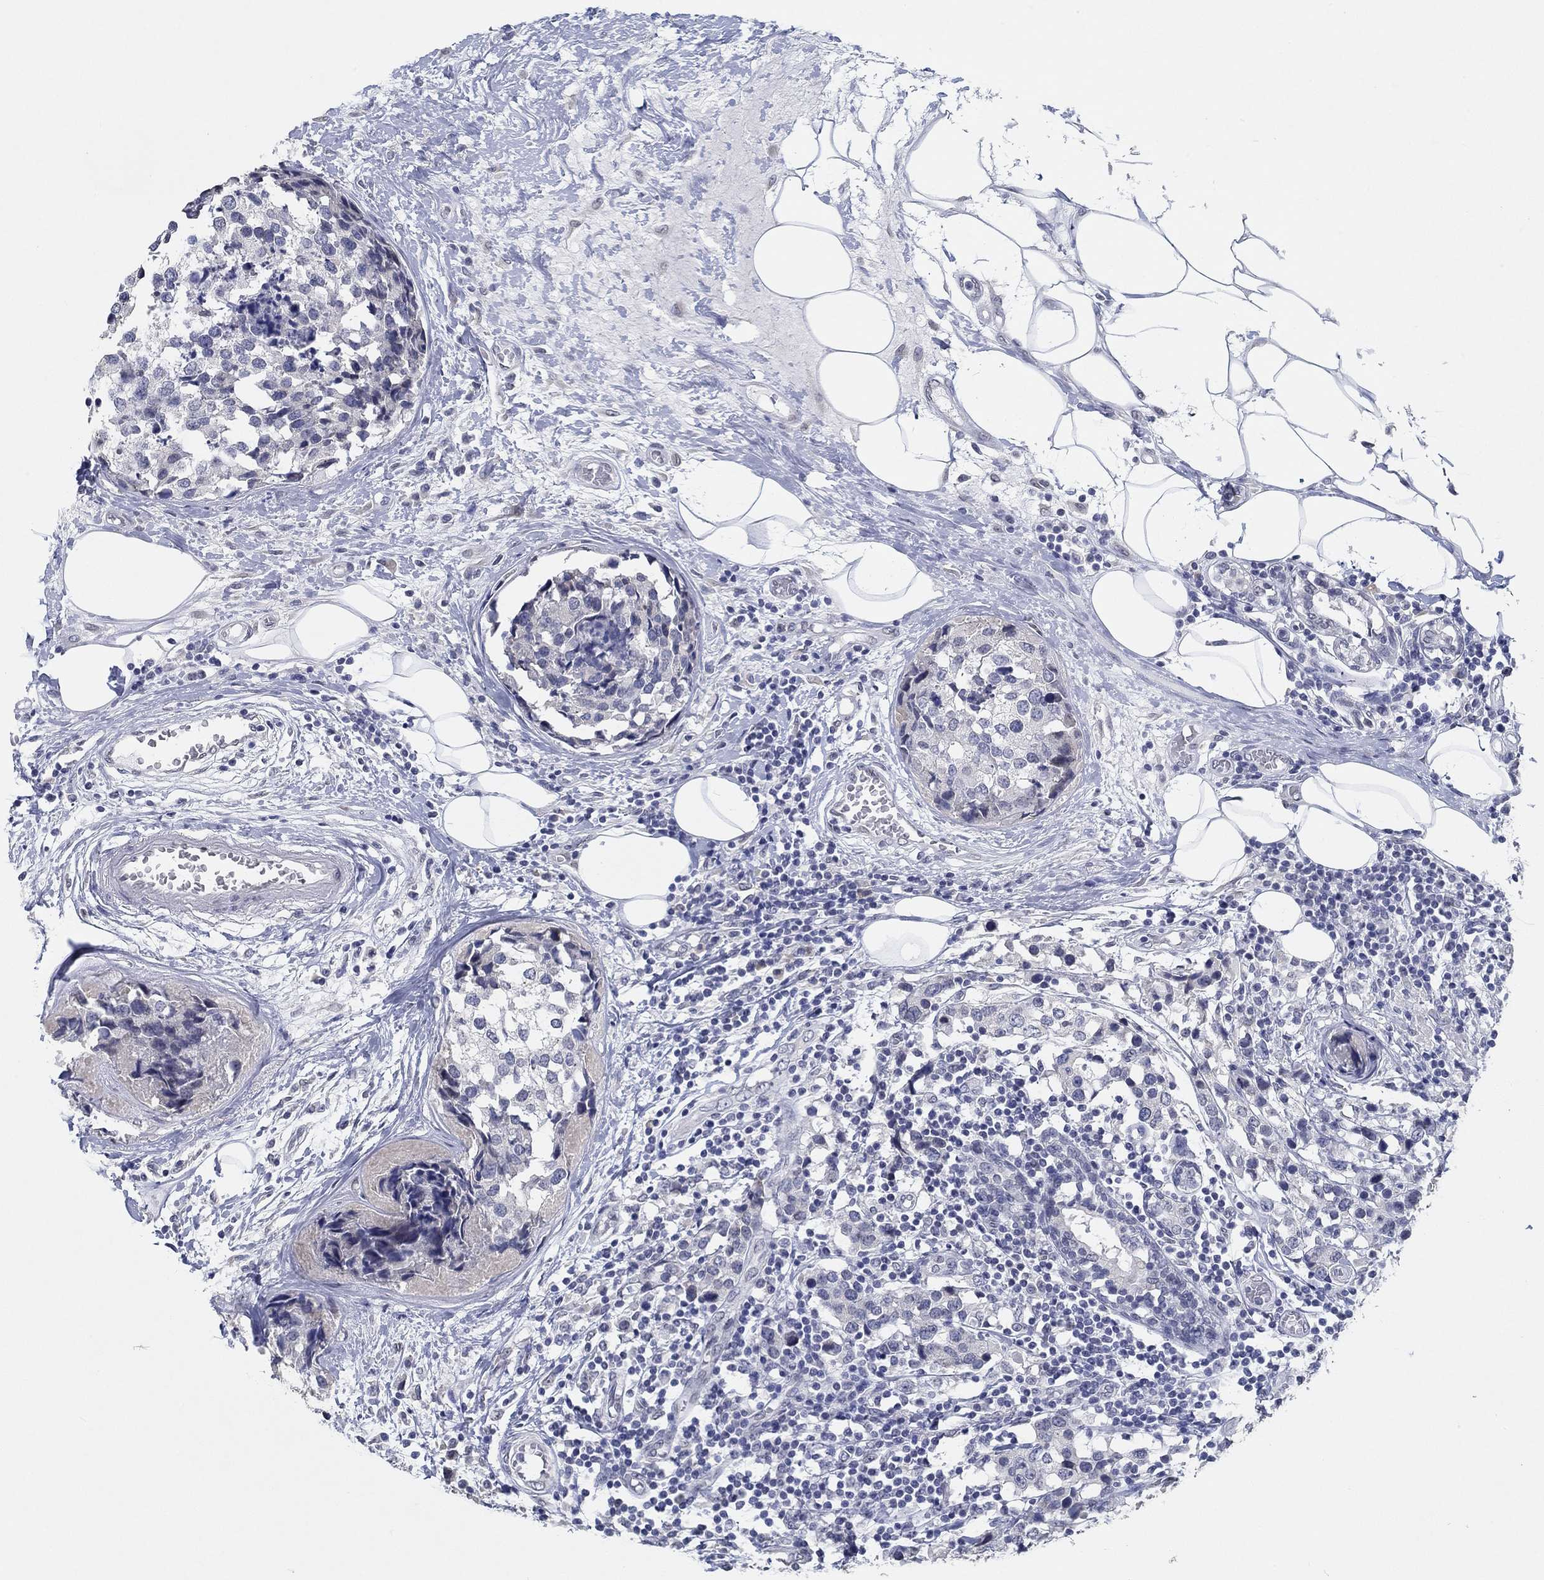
{"staining": {"intensity": "negative", "quantity": "none", "location": "none"}, "tissue": "breast cancer", "cell_type": "Tumor cells", "image_type": "cancer", "snomed": [{"axis": "morphology", "description": "Lobular carcinoma"}, {"axis": "topography", "description": "Breast"}], "caption": "High magnification brightfield microscopy of breast cancer stained with DAB (brown) and counterstained with hematoxylin (blue): tumor cells show no significant expression.", "gene": "NUP155", "patient": {"sex": "female", "age": 59}}